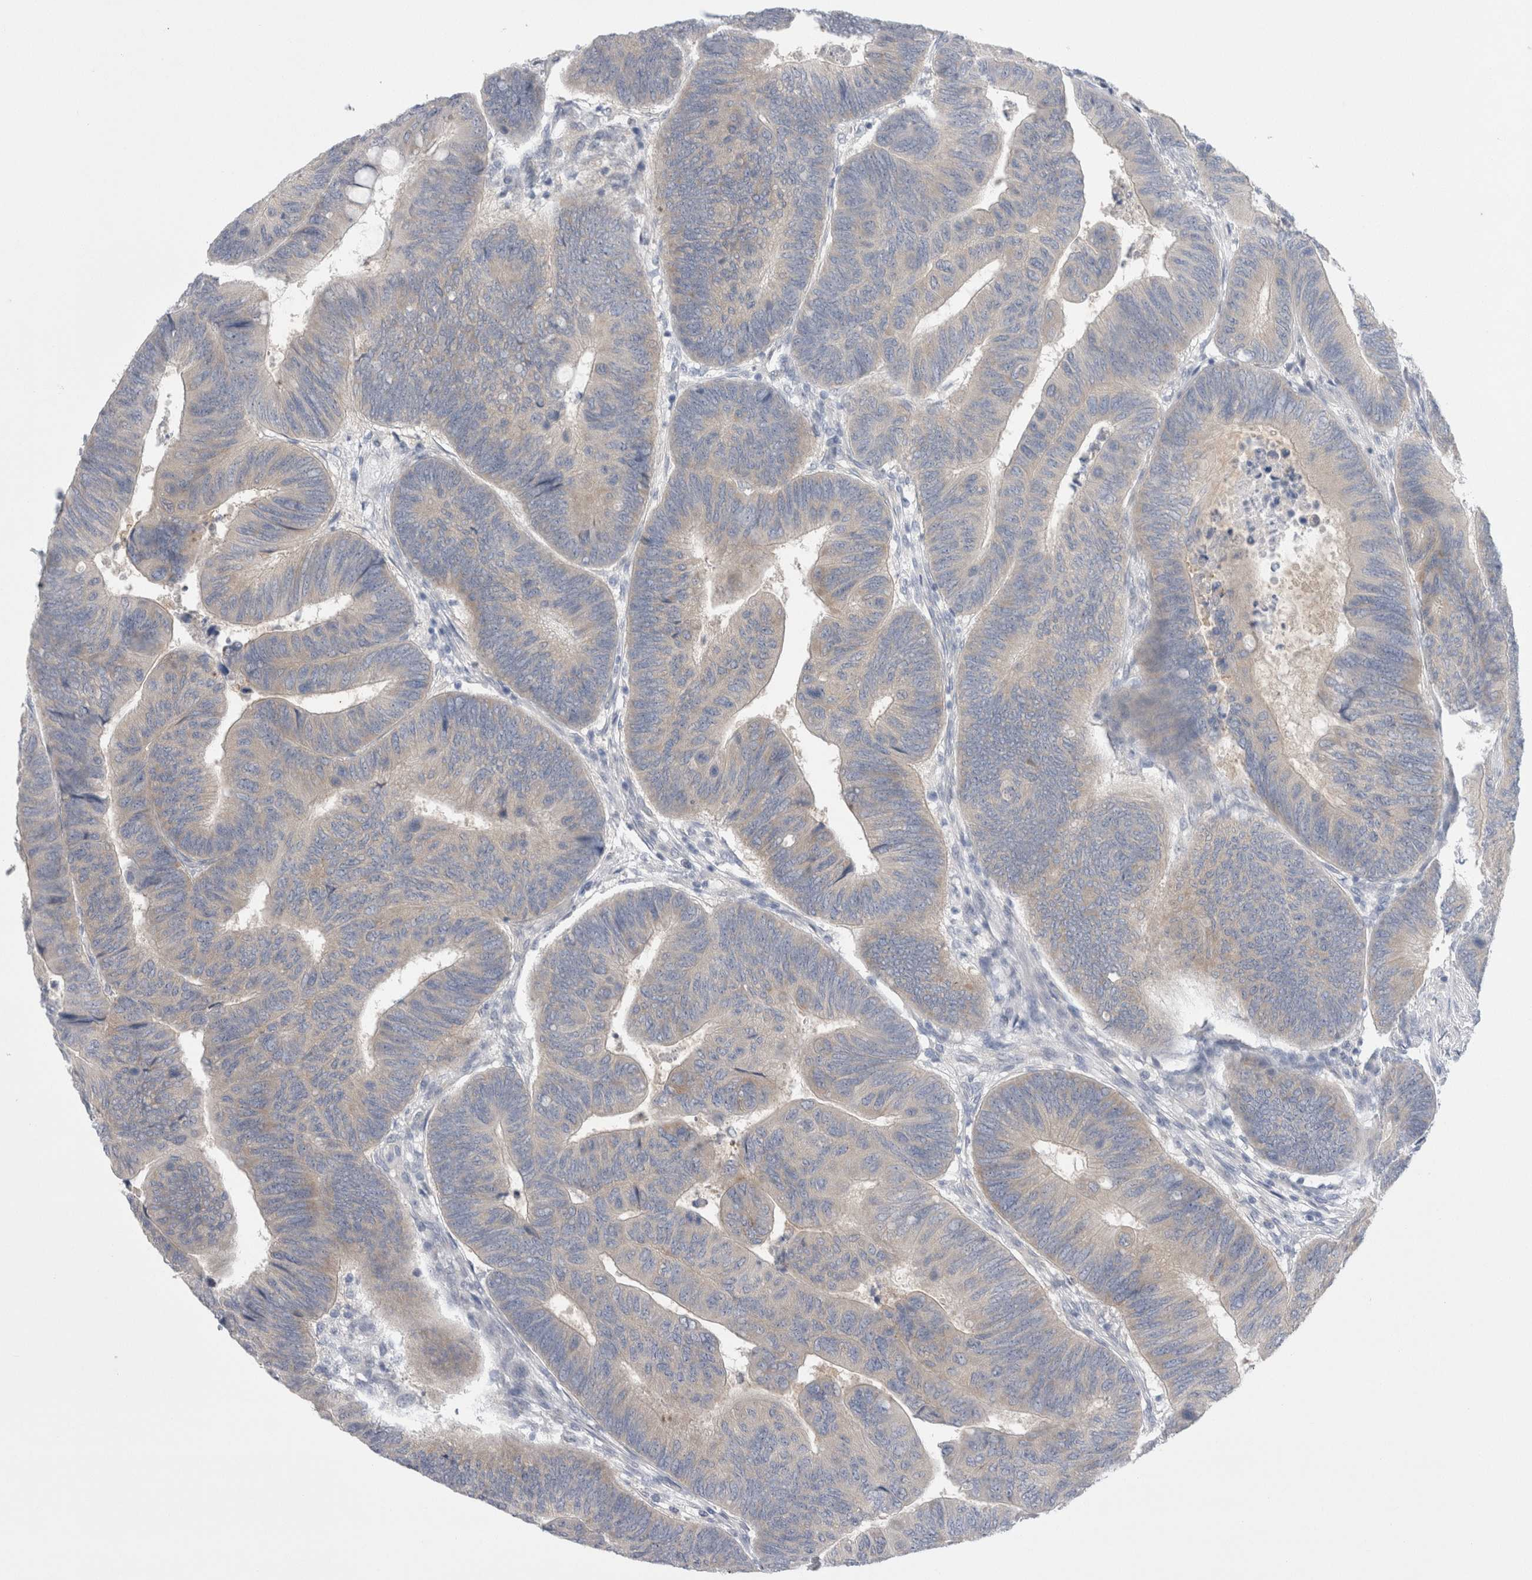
{"staining": {"intensity": "weak", "quantity": "<25%", "location": "cytoplasmic/membranous"}, "tissue": "colorectal cancer", "cell_type": "Tumor cells", "image_type": "cancer", "snomed": [{"axis": "morphology", "description": "Normal tissue, NOS"}, {"axis": "morphology", "description": "Adenocarcinoma, NOS"}, {"axis": "topography", "description": "Rectum"}, {"axis": "topography", "description": "Peripheral nerve tissue"}], "caption": "Micrograph shows no protein positivity in tumor cells of colorectal cancer tissue. The staining is performed using DAB brown chromogen with nuclei counter-stained in using hematoxylin.", "gene": "WIPF2", "patient": {"sex": "male", "age": 92}}